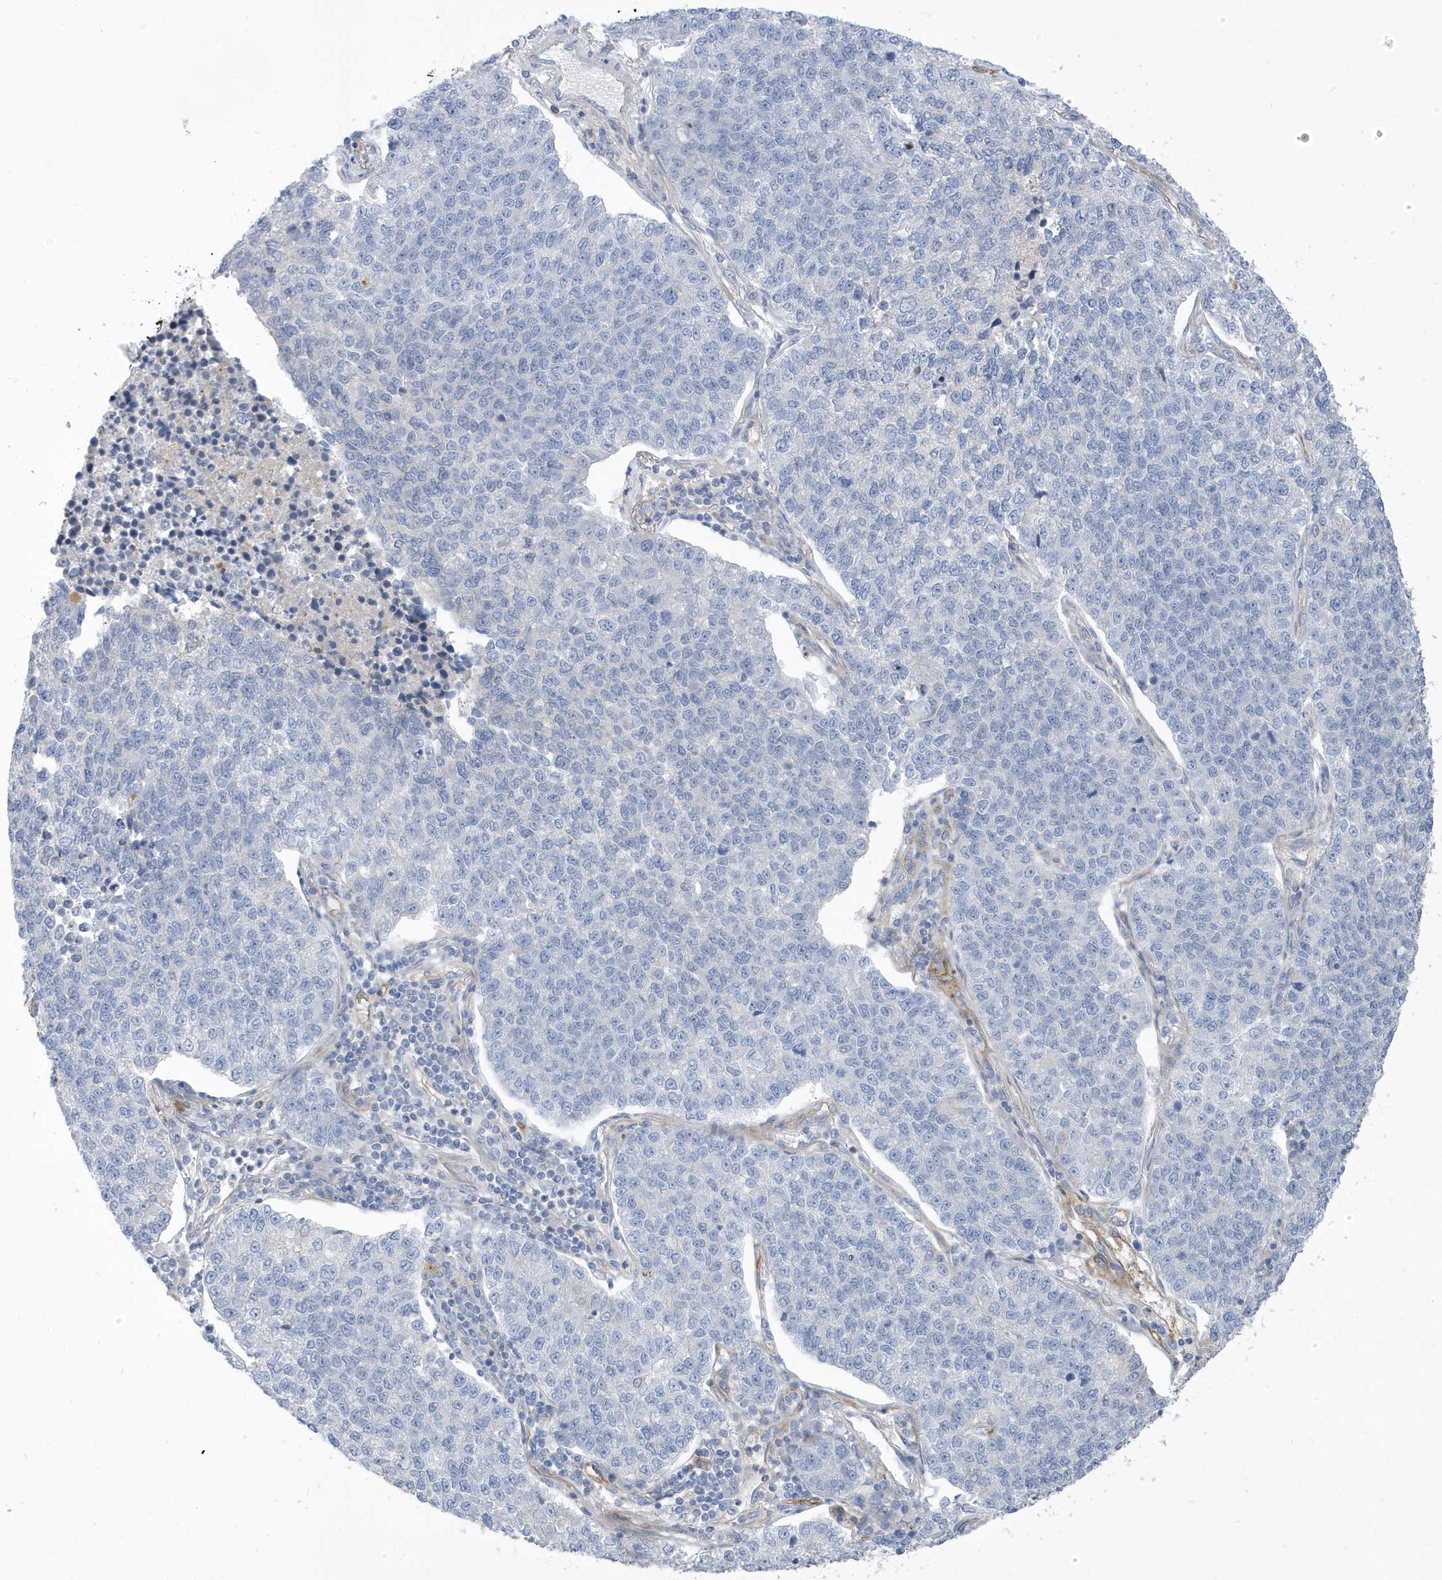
{"staining": {"intensity": "negative", "quantity": "none", "location": "none"}, "tissue": "lung cancer", "cell_type": "Tumor cells", "image_type": "cancer", "snomed": [{"axis": "morphology", "description": "Adenocarcinoma, NOS"}, {"axis": "topography", "description": "Lung"}], "caption": "Tumor cells are negative for protein expression in human lung cancer (adenocarcinoma).", "gene": "ATP13A5", "patient": {"sex": "male", "age": 49}}